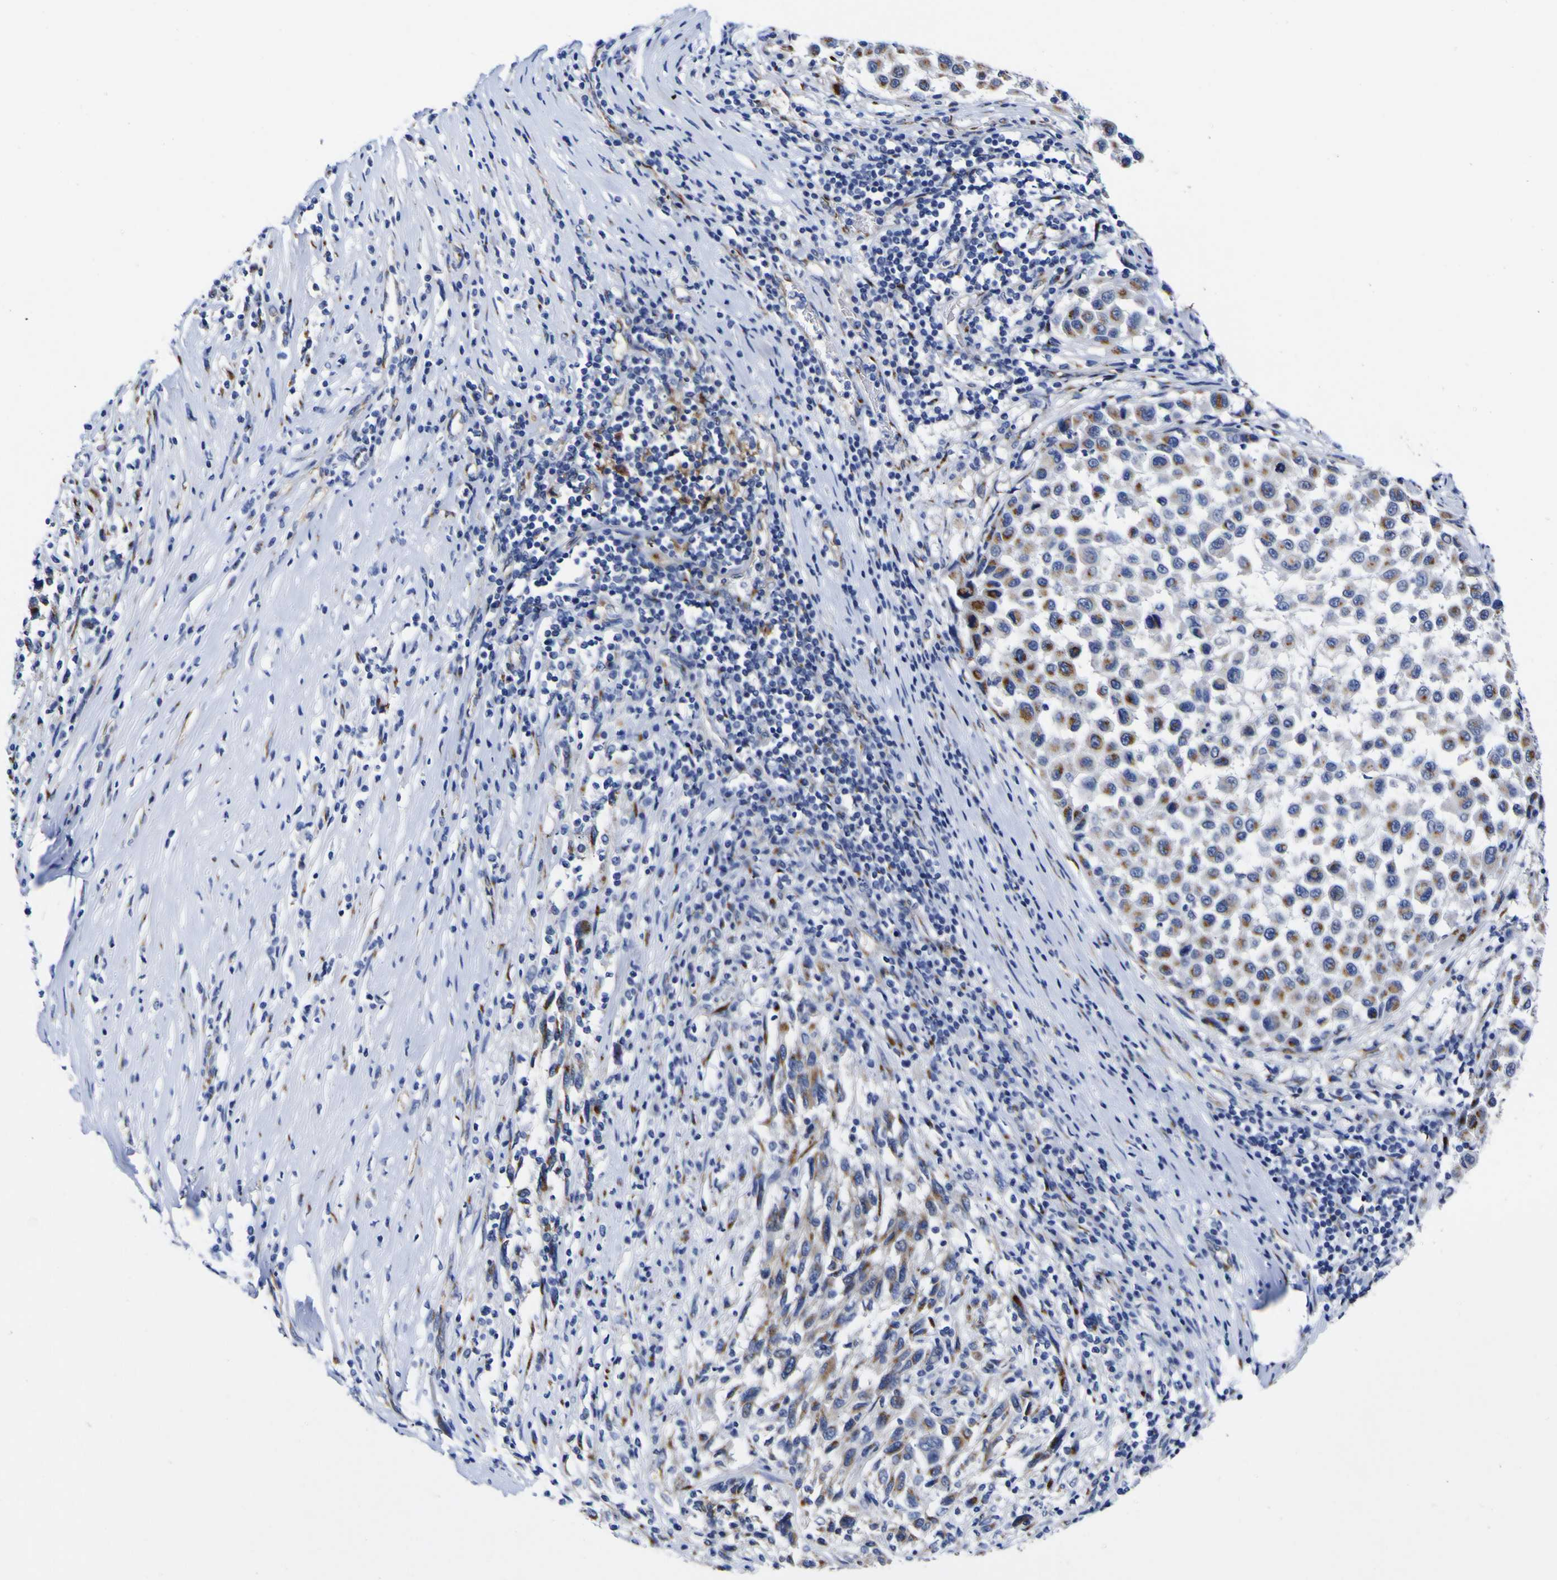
{"staining": {"intensity": "moderate", "quantity": "25%-75%", "location": "cytoplasmic/membranous"}, "tissue": "melanoma", "cell_type": "Tumor cells", "image_type": "cancer", "snomed": [{"axis": "morphology", "description": "Malignant melanoma, Metastatic site"}, {"axis": "topography", "description": "Lymph node"}], "caption": "Human malignant melanoma (metastatic site) stained for a protein (brown) shows moderate cytoplasmic/membranous positive expression in approximately 25%-75% of tumor cells.", "gene": "GOLM1", "patient": {"sex": "male", "age": 61}}